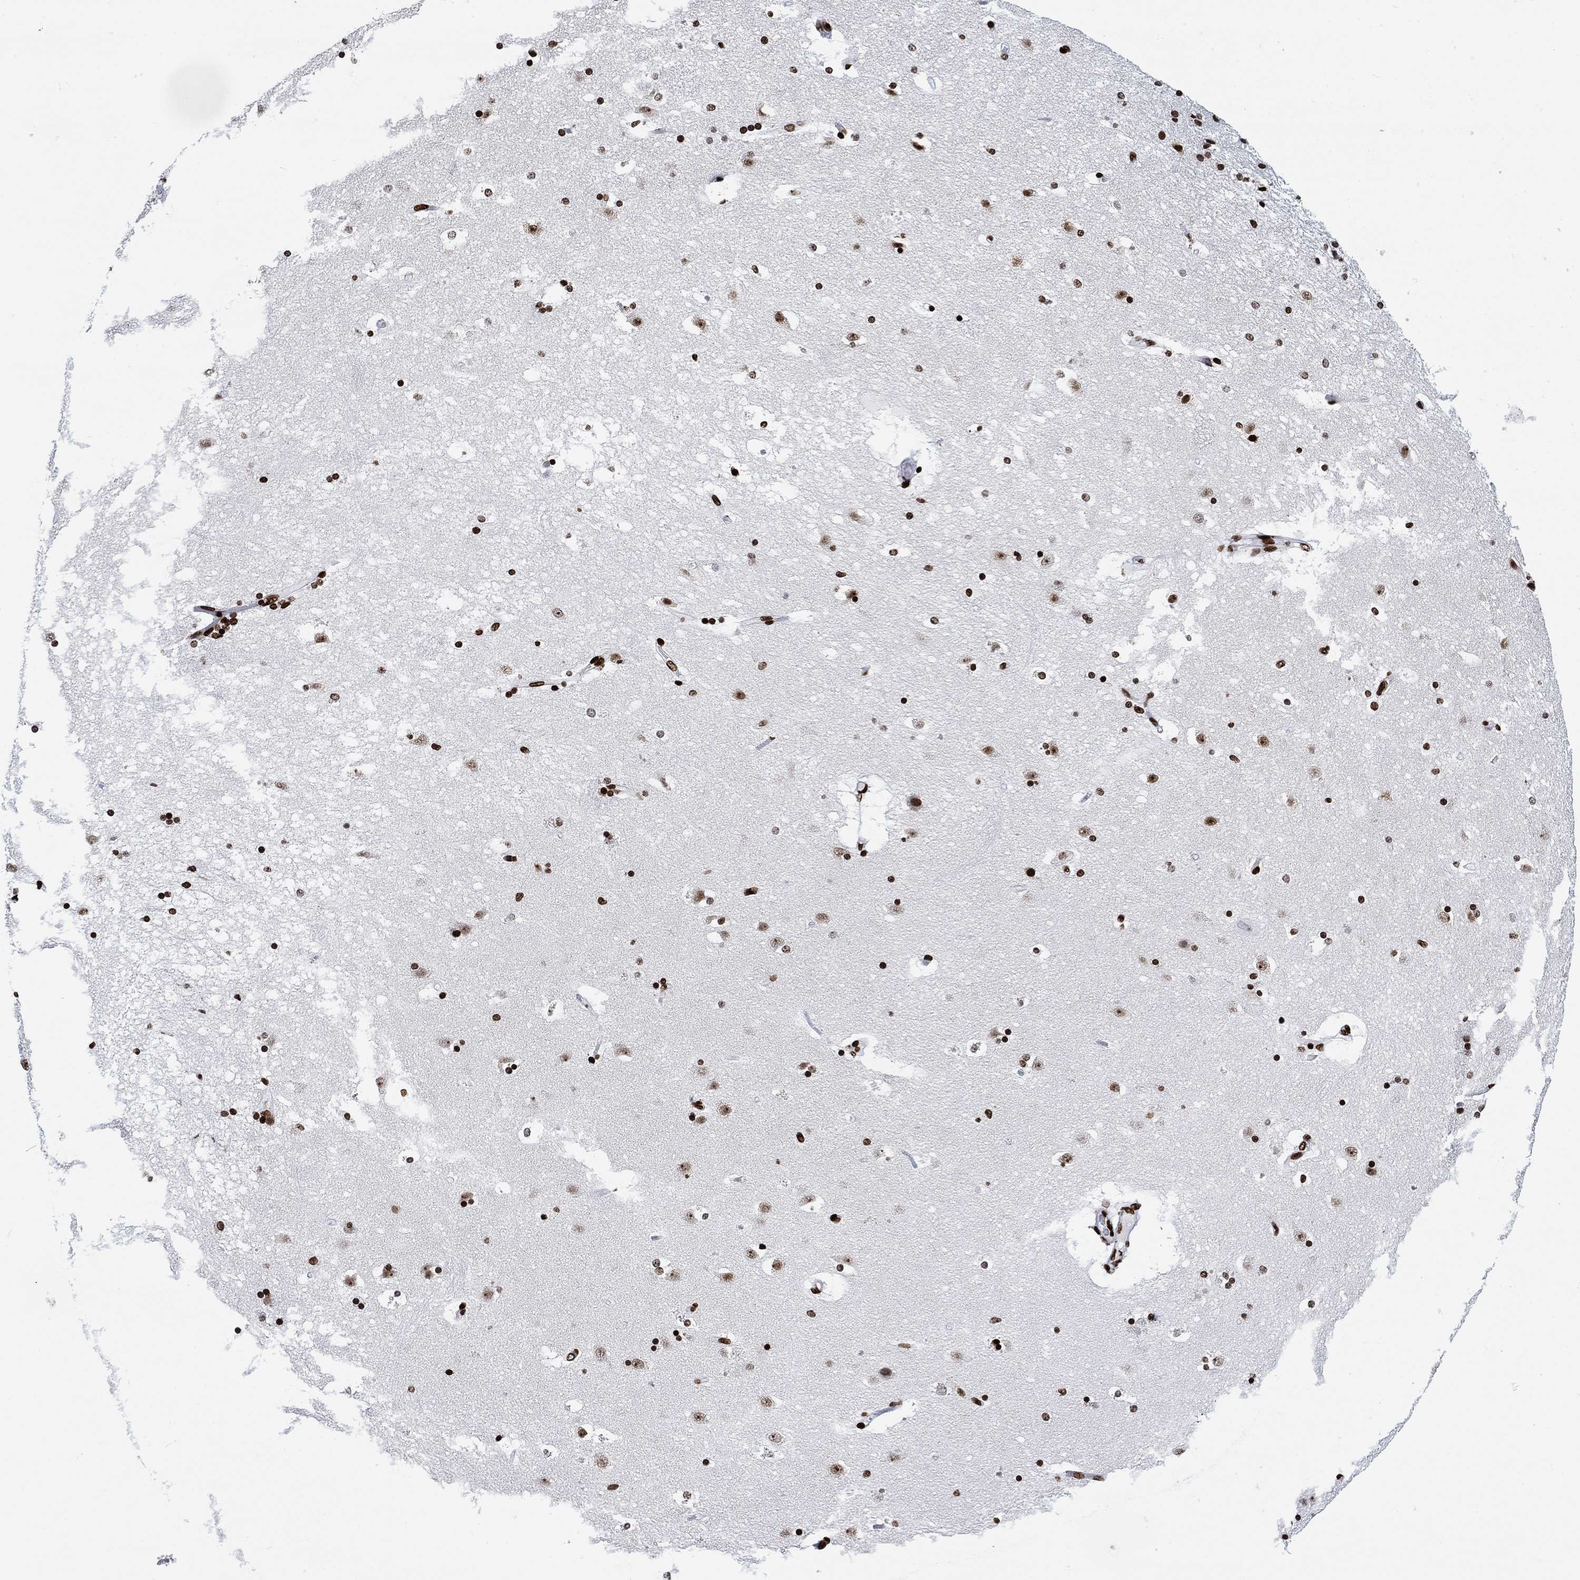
{"staining": {"intensity": "strong", "quantity": "25%-75%", "location": "nuclear"}, "tissue": "caudate", "cell_type": "Glial cells", "image_type": "normal", "snomed": [{"axis": "morphology", "description": "Normal tissue, NOS"}, {"axis": "topography", "description": "Lateral ventricle wall"}], "caption": "This micrograph demonstrates IHC staining of unremarkable human caudate, with high strong nuclear positivity in about 25%-75% of glial cells.", "gene": "H1", "patient": {"sex": "male", "age": 51}}